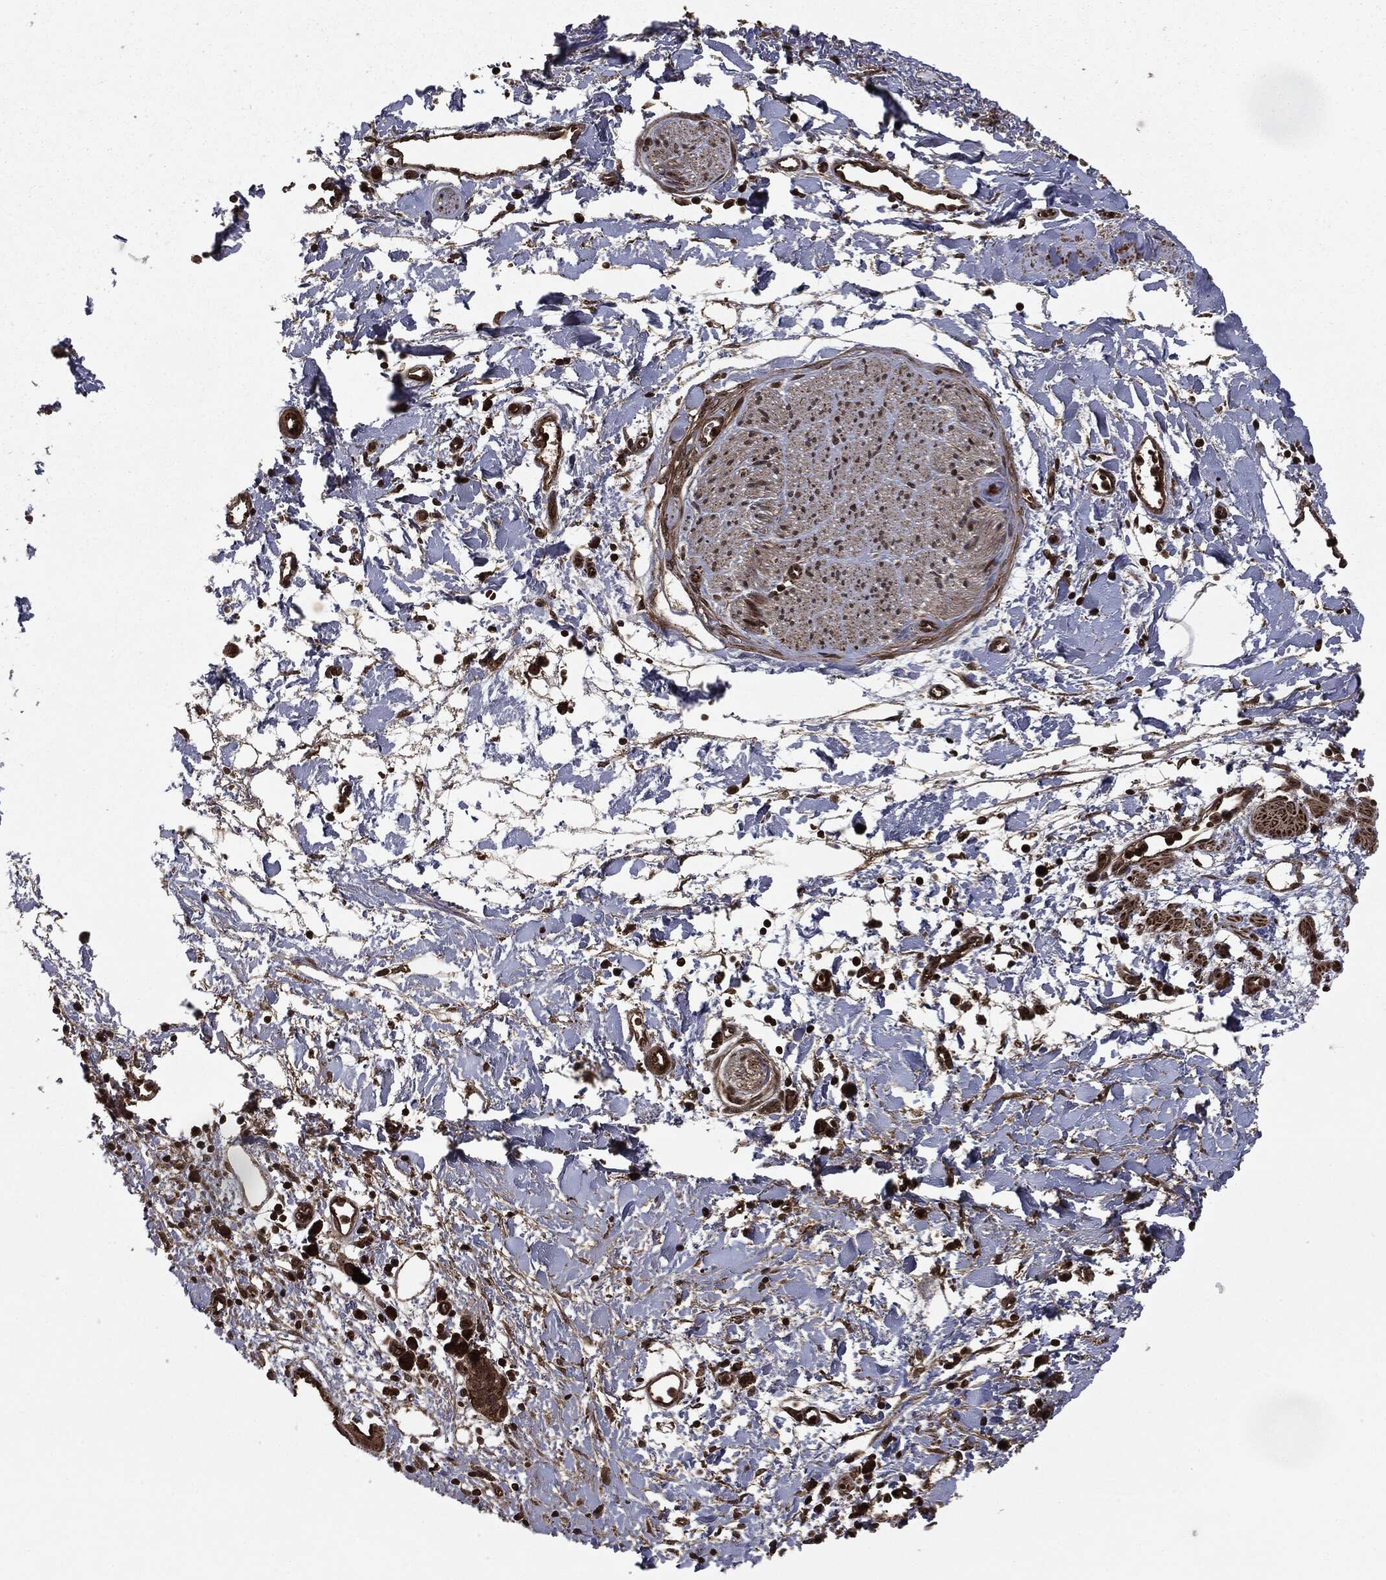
{"staining": {"intensity": "strong", "quantity": ">75%", "location": "nuclear"}, "tissue": "soft tissue", "cell_type": "Fibroblasts", "image_type": "normal", "snomed": [{"axis": "morphology", "description": "Normal tissue, NOS"}, {"axis": "morphology", "description": "Adenocarcinoma, NOS"}, {"axis": "topography", "description": "Pancreas"}, {"axis": "topography", "description": "Peripheral nerve tissue"}], "caption": "Benign soft tissue demonstrates strong nuclear staining in approximately >75% of fibroblasts, visualized by immunohistochemistry. (IHC, brightfield microscopy, high magnification).", "gene": "CARD6", "patient": {"sex": "male", "age": 61}}